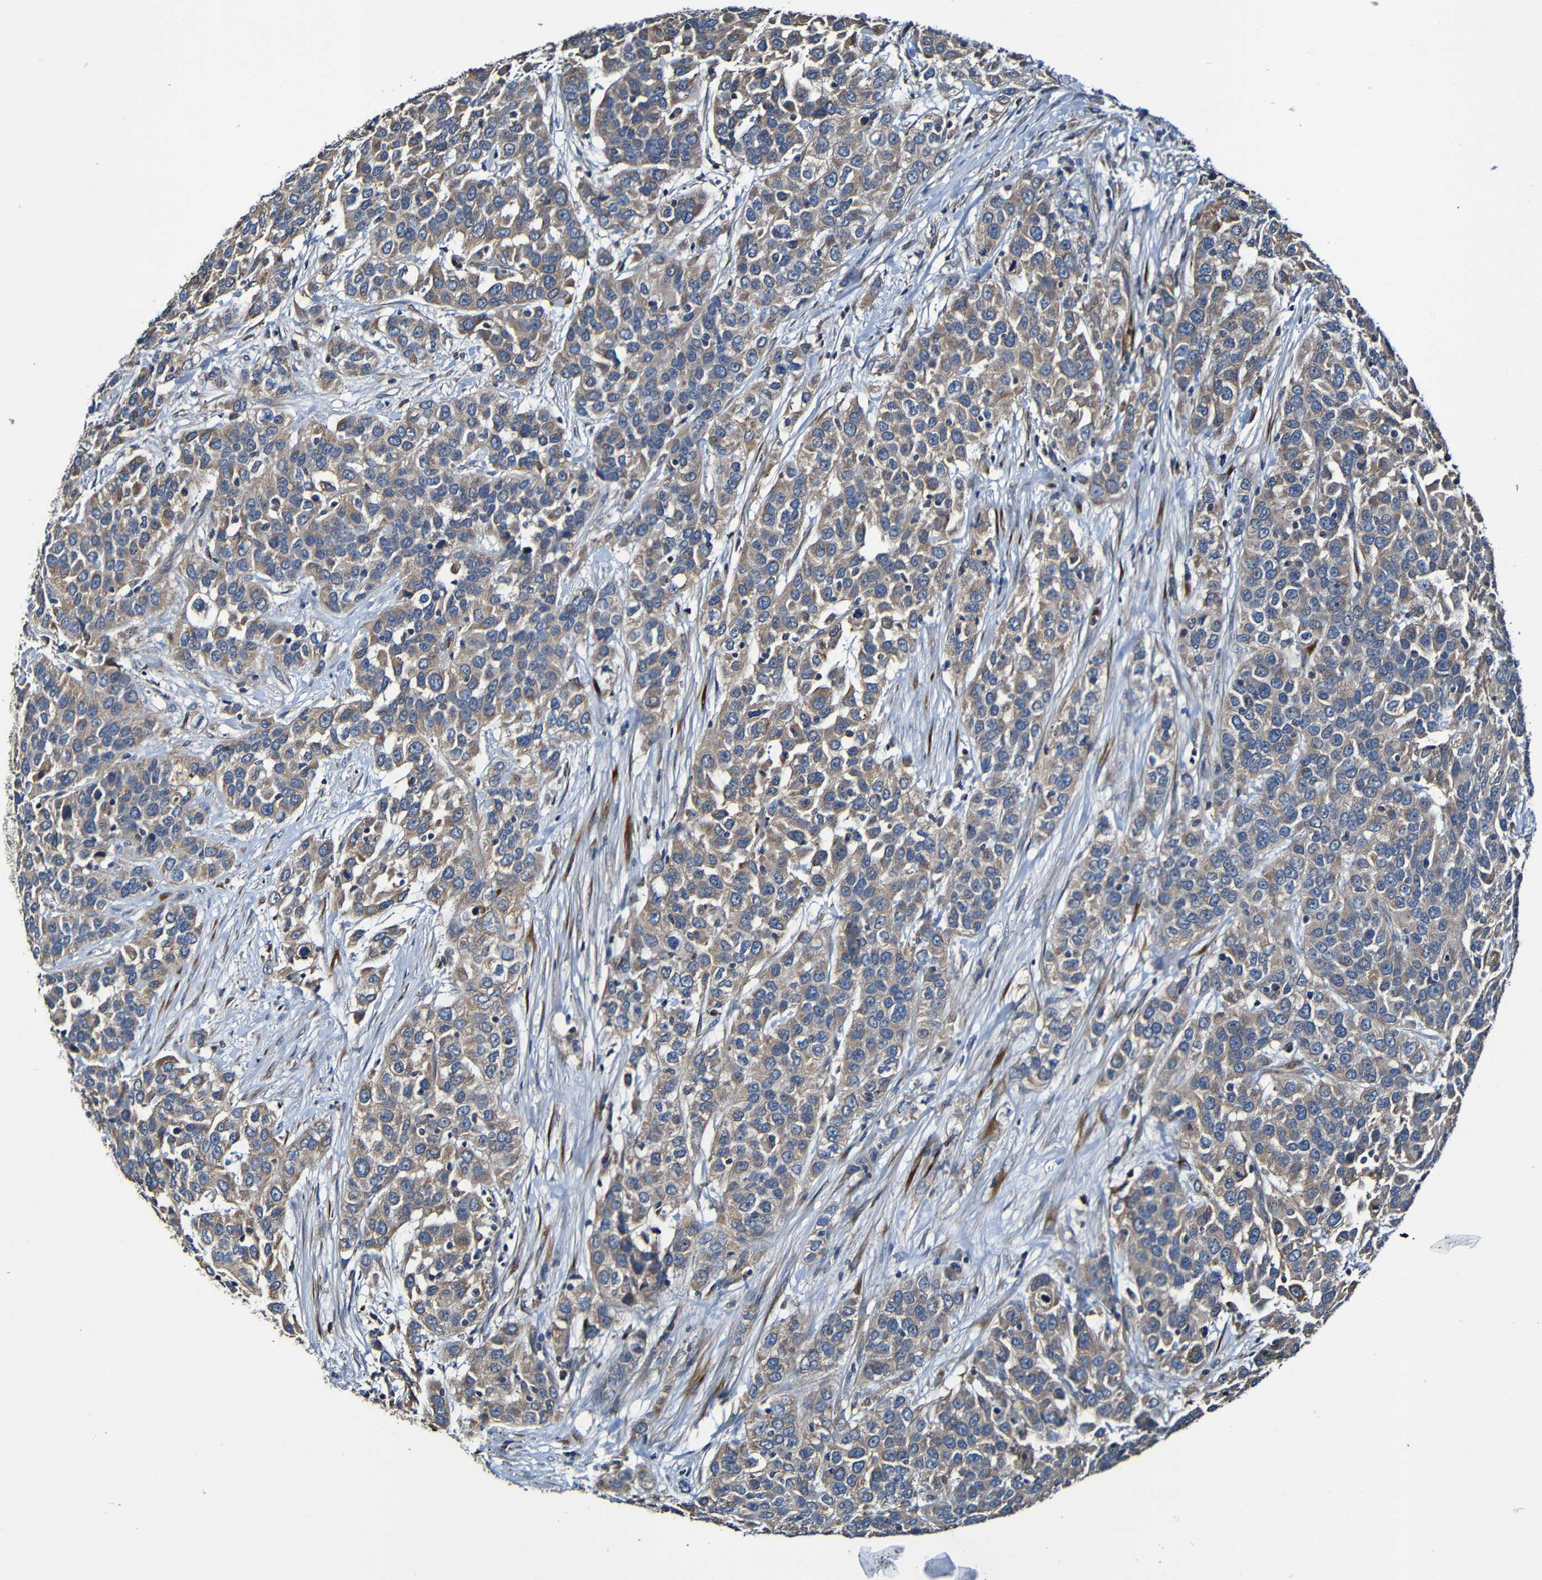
{"staining": {"intensity": "moderate", "quantity": ">75%", "location": "cytoplasmic/membranous"}, "tissue": "urothelial cancer", "cell_type": "Tumor cells", "image_type": "cancer", "snomed": [{"axis": "morphology", "description": "Urothelial carcinoma, High grade"}, {"axis": "topography", "description": "Urinary bladder"}], "caption": "High-grade urothelial carcinoma stained with DAB (3,3'-diaminobenzidine) immunohistochemistry (IHC) demonstrates medium levels of moderate cytoplasmic/membranous positivity in approximately >75% of tumor cells.", "gene": "ADAM15", "patient": {"sex": "female", "age": 80}}